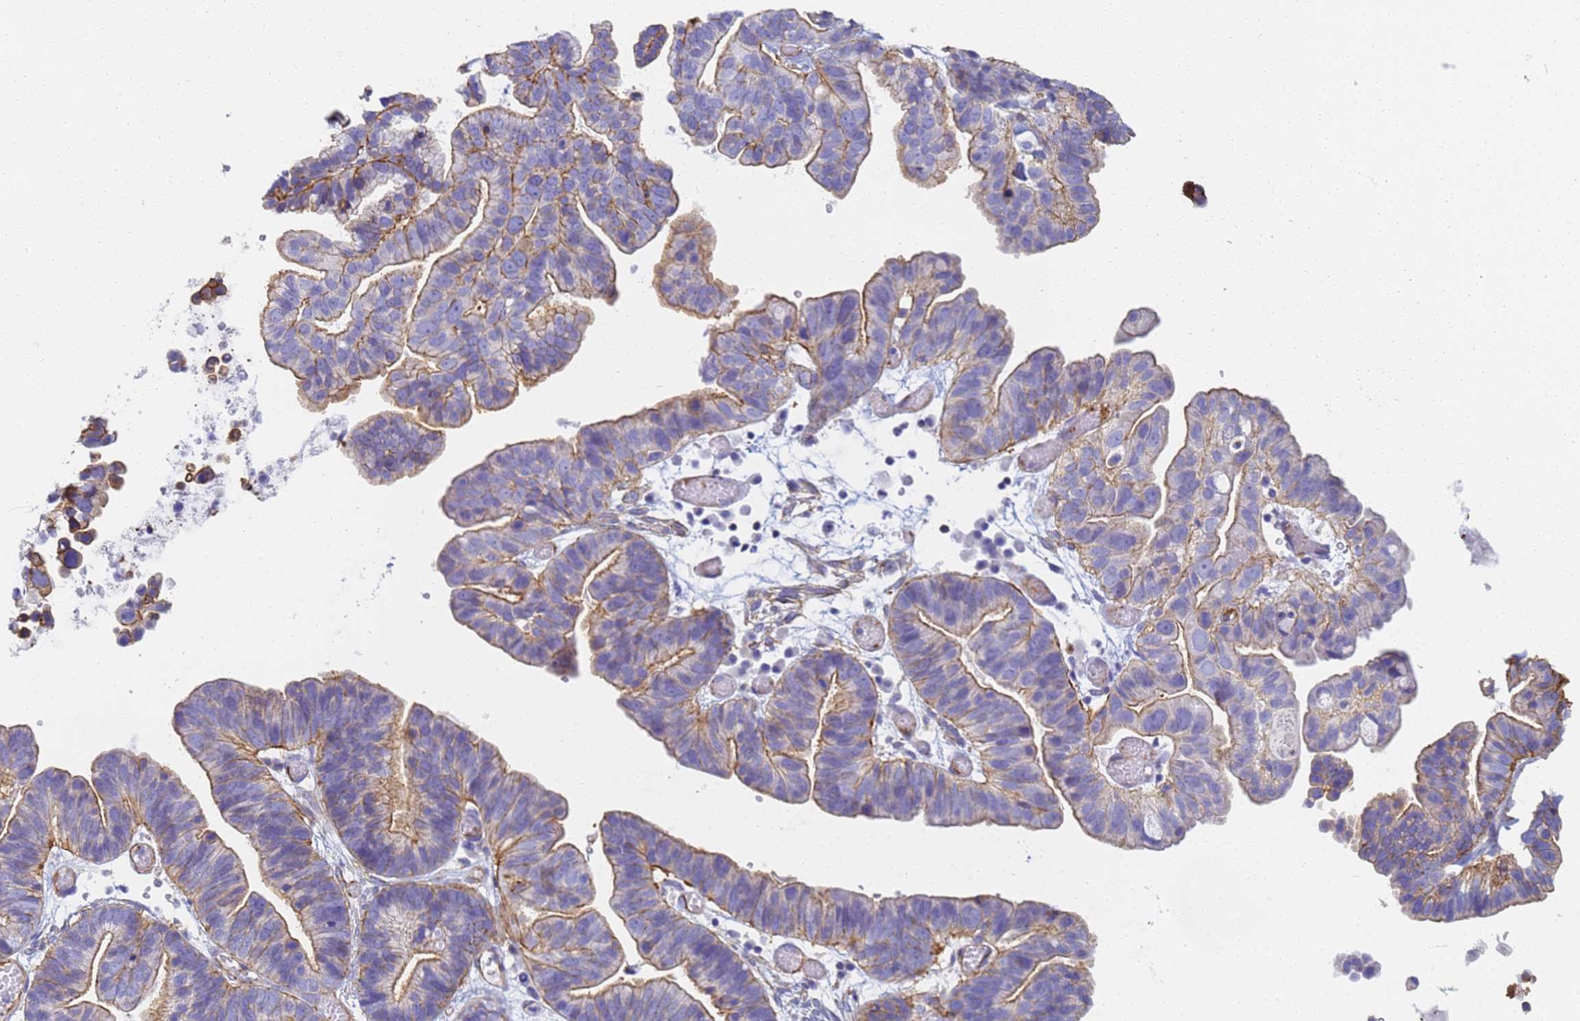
{"staining": {"intensity": "moderate", "quantity": "25%-75%", "location": "cytoplasmic/membranous"}, "tissue": "ovarian cancer", "cell_type": "Tumor cells", "image_type": "cancer", "snomed": [{"axis": "morphology", "description": "Cystadenocarcinoma, serous, NOS"}, {"axis": "topography", "description": "Ovary"}], "caption": "Ovarian cancer stained for a protein (brown) reveals moderate cytoplasmic/membranous positive positivity in about 25%-75% of tumor cells.", "gene": "TPM1", "patient": {"sex": "female", "age": 56}}